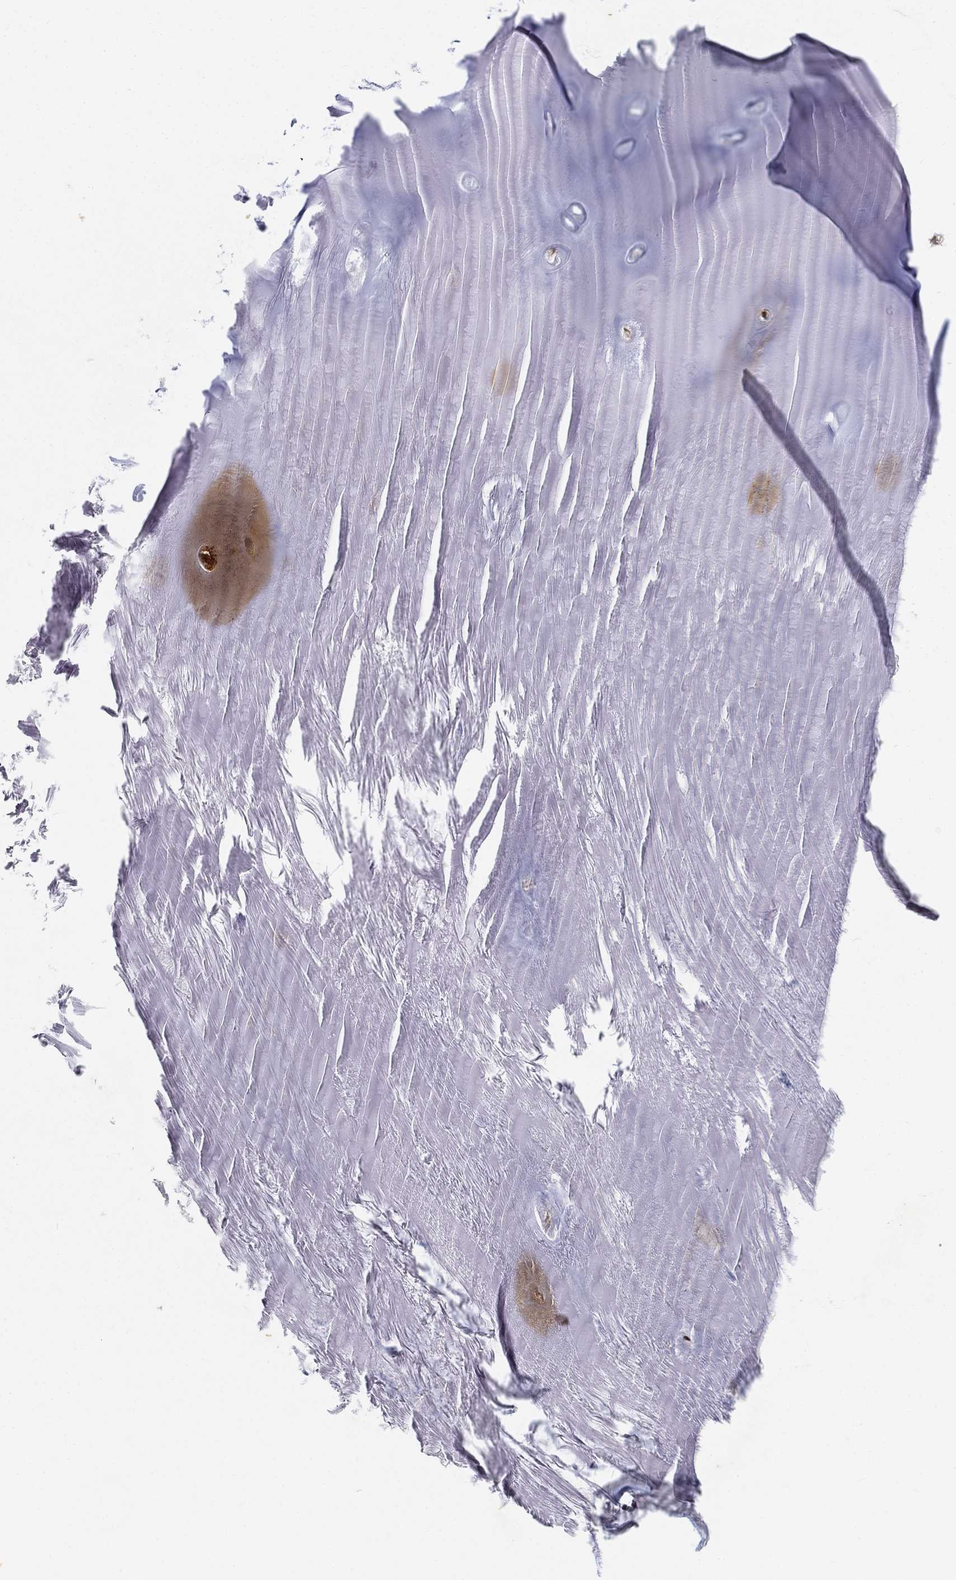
{"staining": {"intensity": "negative", "quantity": "none", "location": "none"}, "tissue": "adipose tissue", "cell_type": "Adipocytes", "image_type": "normal", "snomed": [{"axis": "morphology", "description": "Normal tissue, NOS"}, {"axis": "topography", "description": "Cartilage tissue"}], "caption": "Immunohistochemical staining of normal human adipose tissue exhibits no significant staining in adipocytes.", "gene": "CRTC3", "patient": {"sex": "male", "age": 81}}